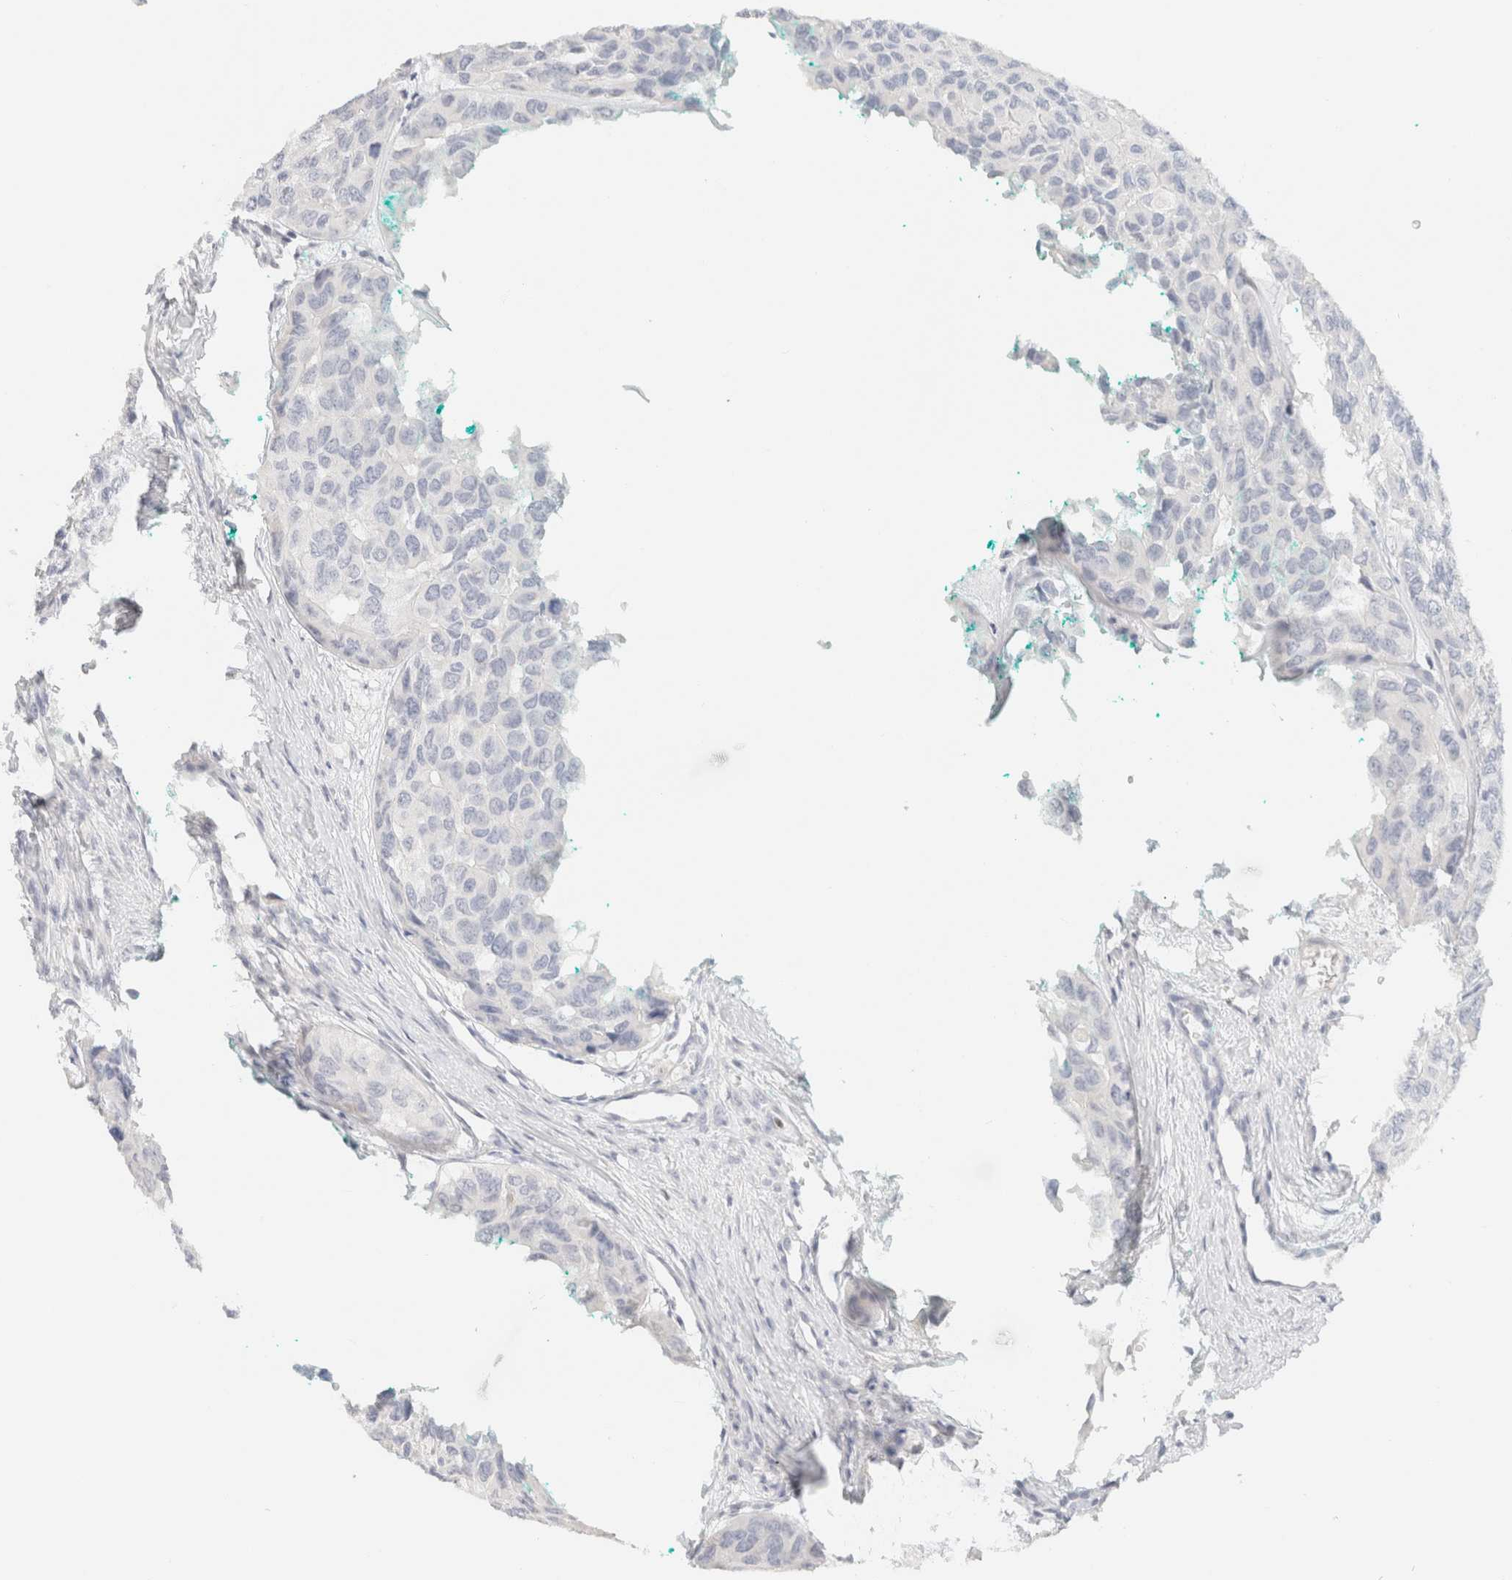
{"staining": {"intensity": "negative", "quantity": "none", "location": "none"}, "tissue": "head and neck cancer", "cell_type": "Tumor cells", "image_type": "cancer", "snomed": [{"axis": "morphology", "description": "Adenocarcinoma, NOS"}, {"axis": "topography", "description": "Salivary gland, NOS"}, {"axis": "topography", "description": "Head-Neck"}], "caption": "Immunohistochemistry of adenocarcinoma (head and neck) reveals no expression in tumor cells.", "gene": "IKZF3", "patient": {"sex": "female", "age": 76}}